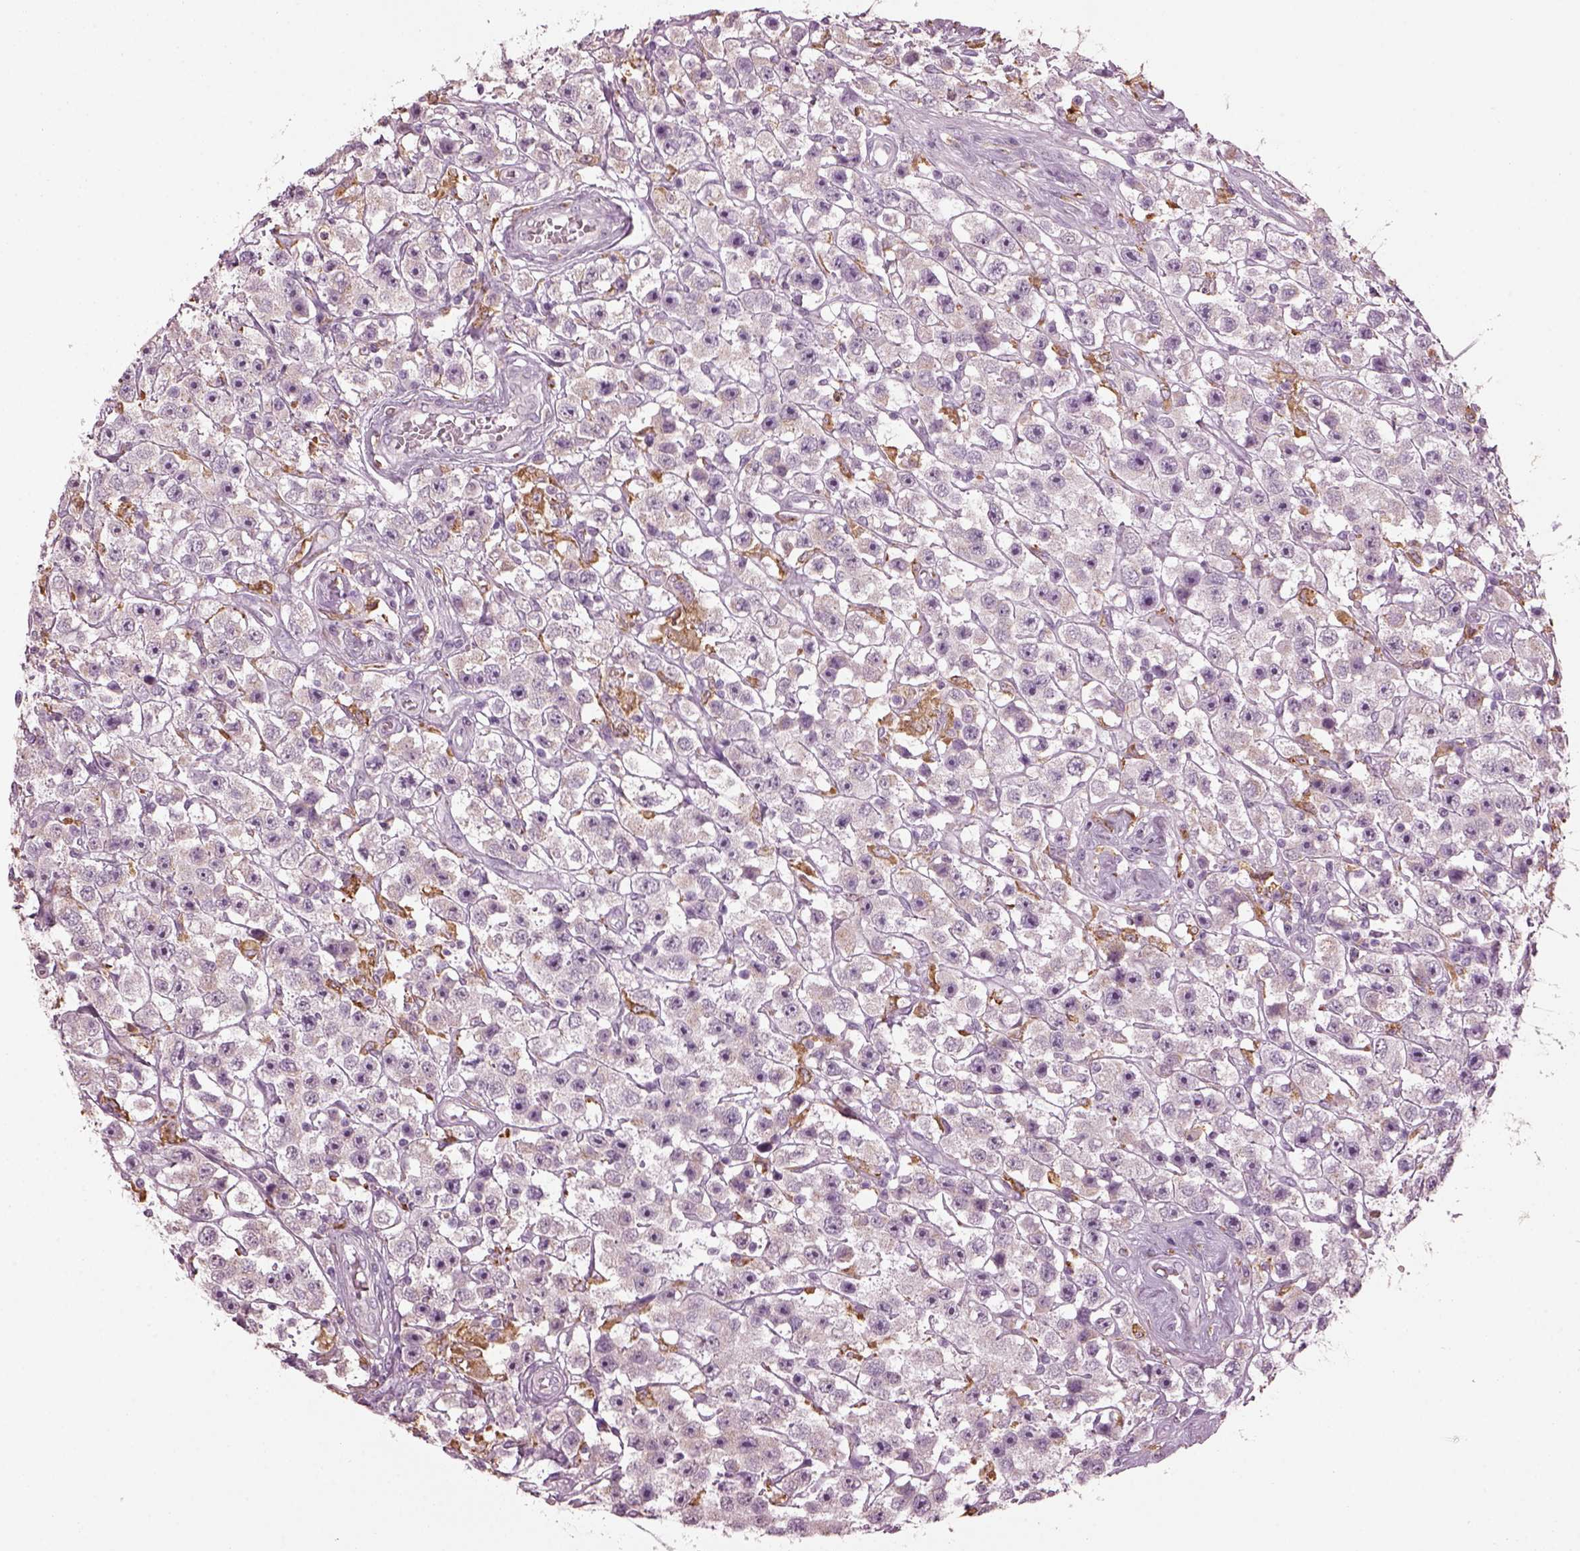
{"staining": {"intensity": "negative", "quantity": "none", "location": "none"}, "tissue": "testis cancer", "cell_type": "Tumor cells", "image_type": "cancer", "snomed": [{"axis": "morphology", "description": "Seminoma, NOS"}, {"axis": "topography", "description": "Testis"}], "caption": "Testis cancer was stained to show a protein in brown. There is no significant positivity in tumor cells. (DAB (3,3'-diaminobenzidine) immunohistochemistry, high magnification).", "gene": "TMEM231", "patient": {"sex": "male", "age": 45}}